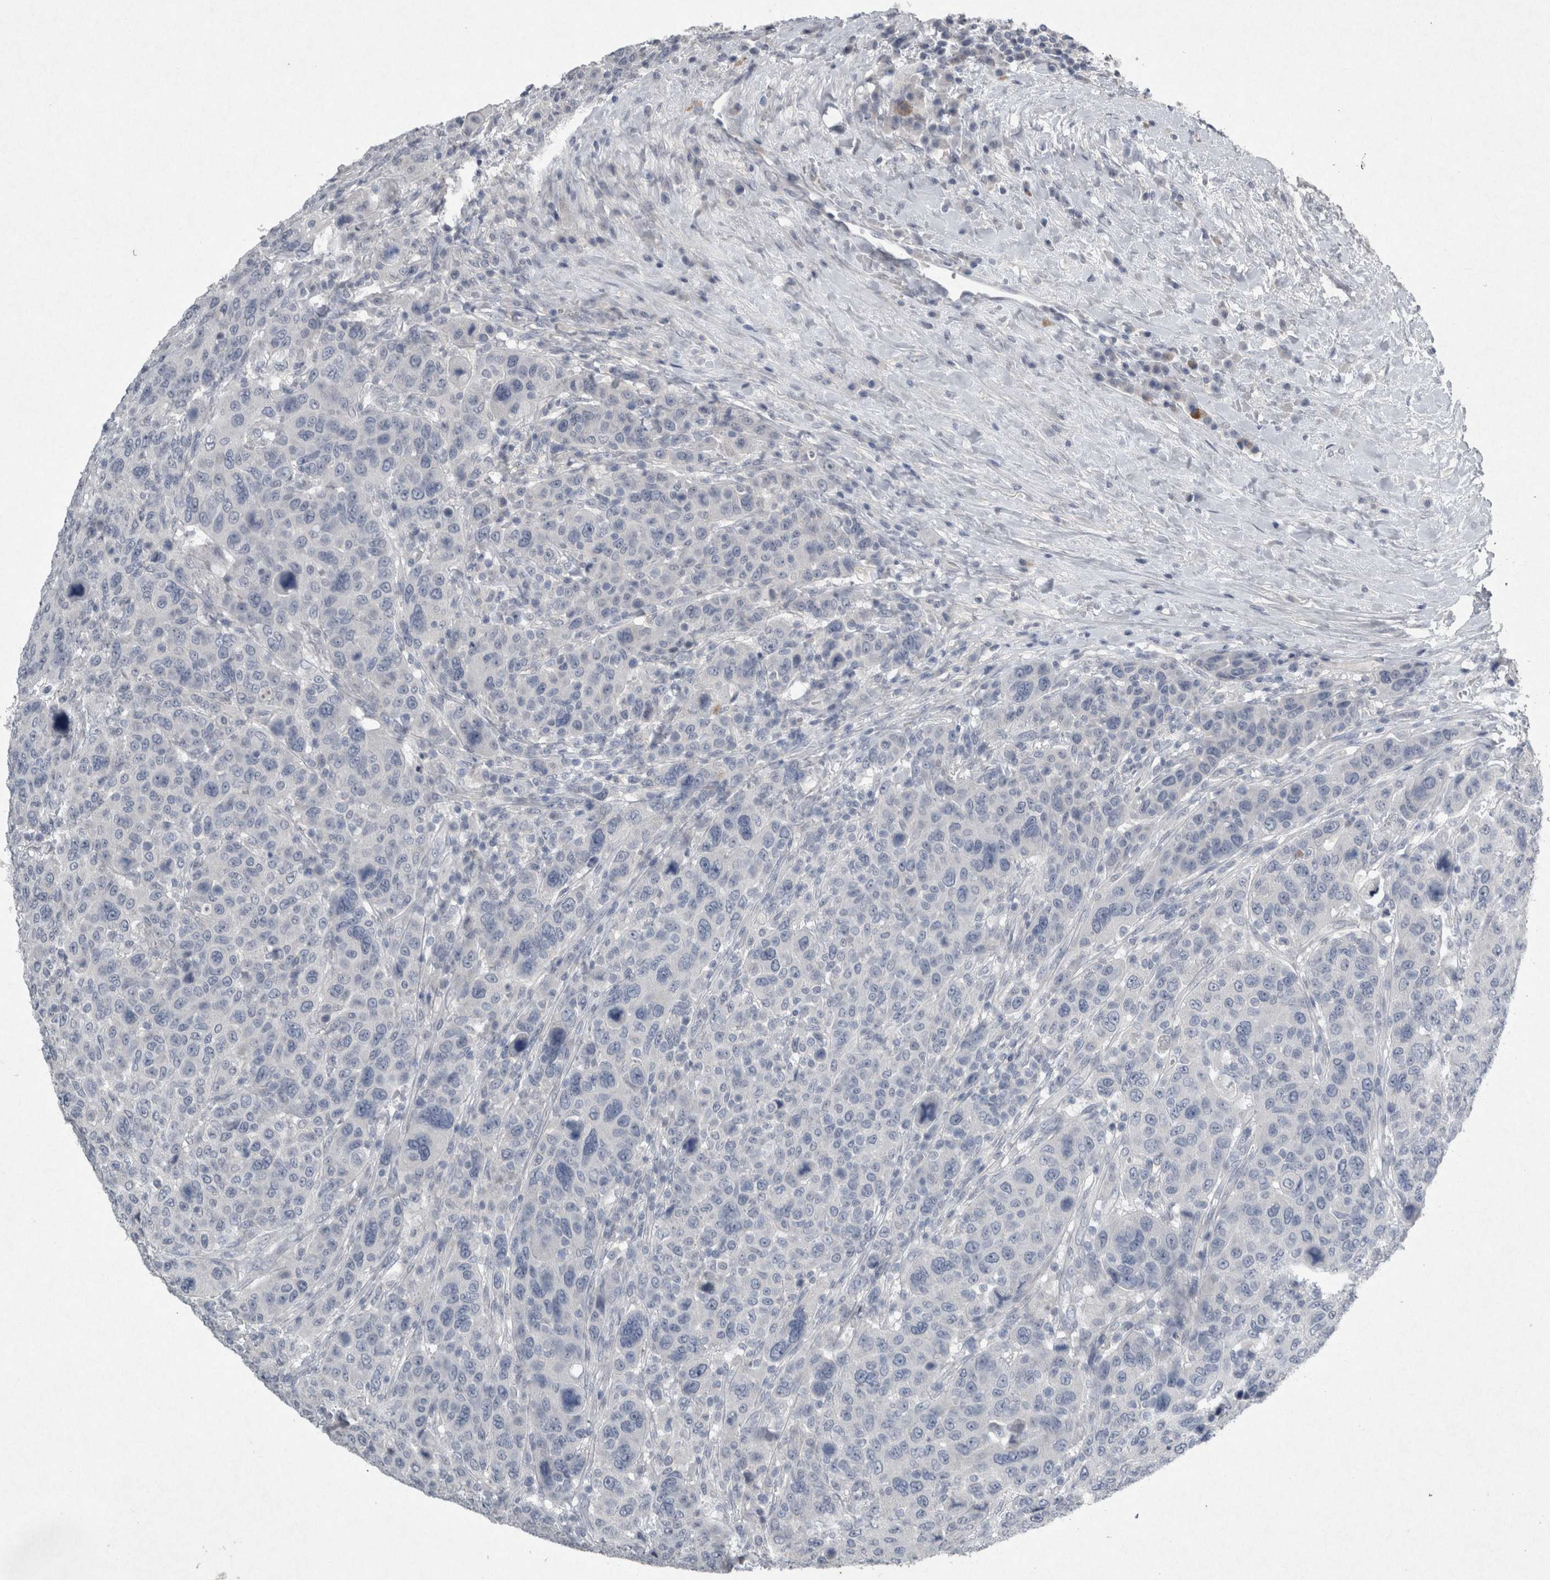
{"staining": {"intensity": "negative", "quantity": "none", "location": "none"}, "tissue": "breast cancer", "cell_type": "Tumor cells", "image_type": "cancer", "snomed": [{"axis": "morphology", "description": "Duct carcinoma"}, {"axis": "topography", "description": "Breast"}], "caption": "An immunohistochemistry (IHC) micrograph of breast cancer is shown. There is no staining in tumor cells of breast cancer.", "gene": "PDX1", "patient": {"sex": "female", "age": 37}}